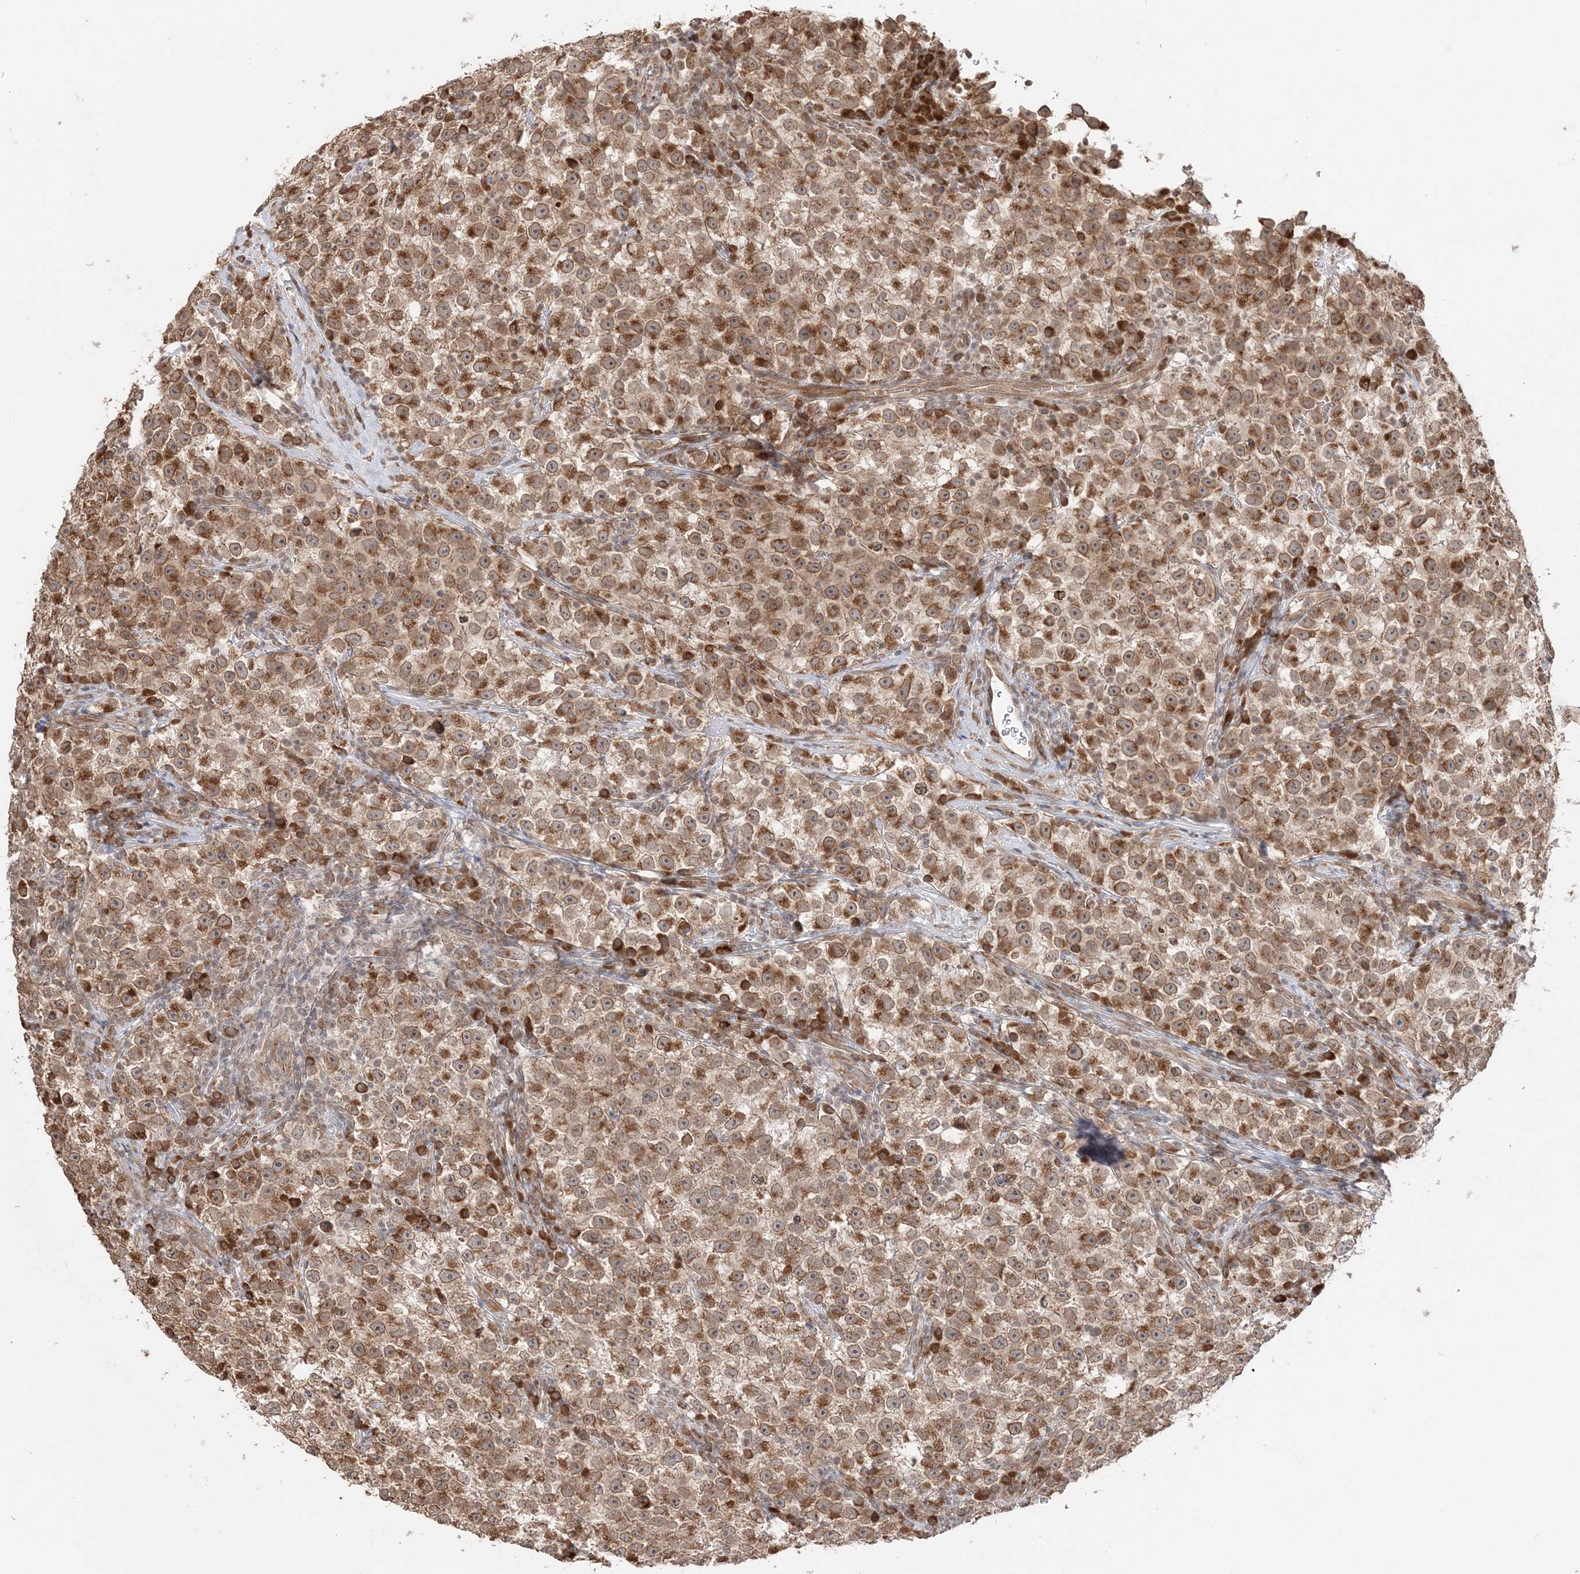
{"staining": {"intensity": "moderate", "quantity": ">75%", "location": "cytoplasmic/membranous"}, "tissue": "testis cancer", "cell_type": "Tumor cells", "image_type": "cancer", "snomed": [{"axis": "morphology", "description": "Seminoma, NOS"}, {"axis": "topography", "description": "Testis"}], "caption": "An immunohistochemistry histopathology image of tumor tissue is shown. Protein staining in brown shows moderate cytoplasmic/membranous positivity in testis cancer (seminoma) within tumor cells.", "gene": "TMED10", "patient": {"sex": "male", "age": 22}}